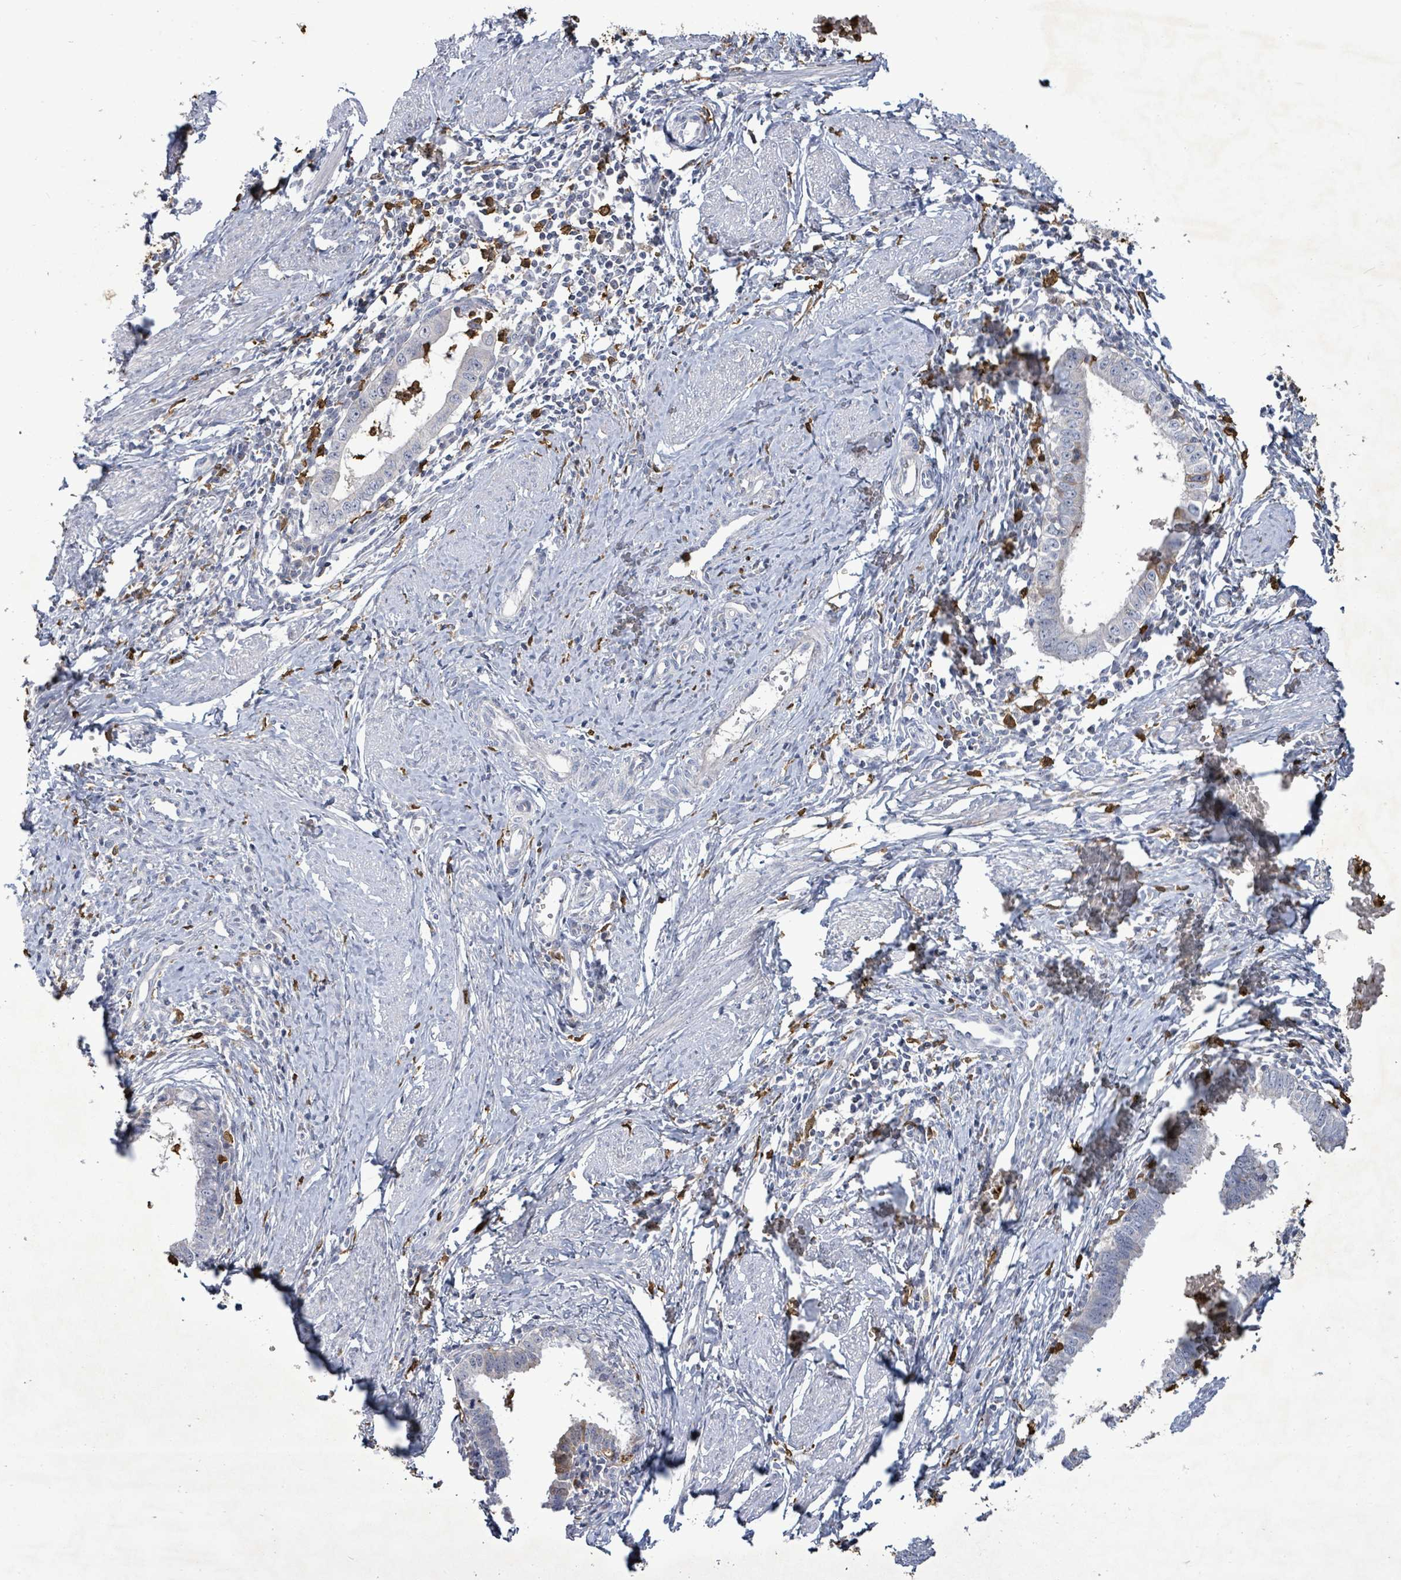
{"staining": {"intensity": "negative", "quantity": "none", "location": "none"}, "tissue": "cervical cancer", "cell_type": "Tumor cells", "image_type": "cancer", "snomed": [{"axis": "morphology", "description": "Adenocarcinoma, NOS"}, {"axis": "topography", "description": "Cervix"}], "caption": "Tumor cells are negative for protein expression in human adenocarcinoma (cervical).", "gene": "FAM210A", "patient": {"sex": "female", "age": 36}}